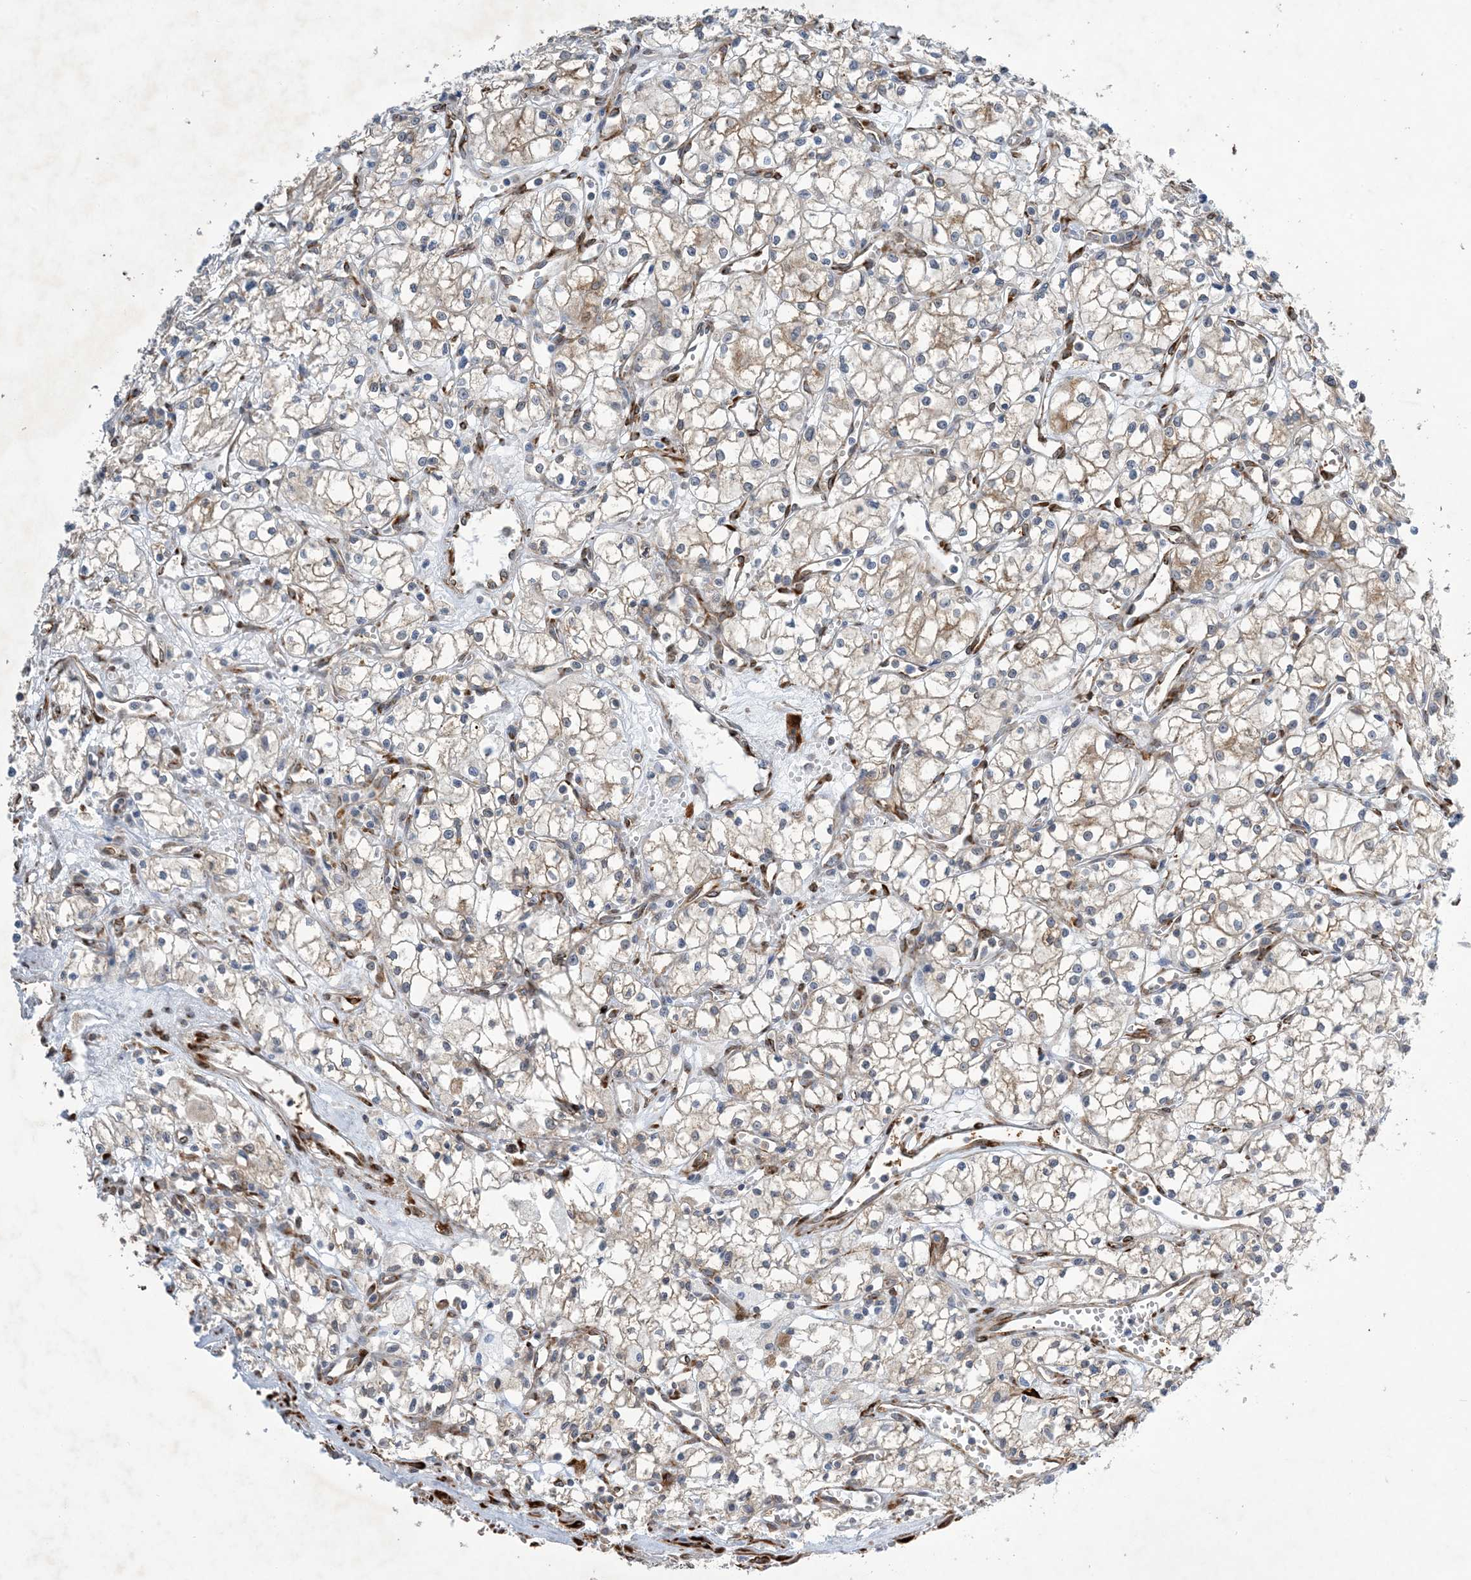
{"staining": {"intensity": "weak", "quantity": "<25%", "location": "cytoplasmic/membranous"}, "tissue": "renal cancer", "cell_type": "Tumor cells", "image_type": "cancer", "snomed": [{"axis": "morphology", "description": "Adenocarcinoma, NOS"}, {"axis": "topography", "description": "Kidney"}], "caption": "Image shows no significant protein positivity in tumor cells of renal cancer.", "gene": "ZBTB45", "patient": {"sex": "male", "age": 59}}